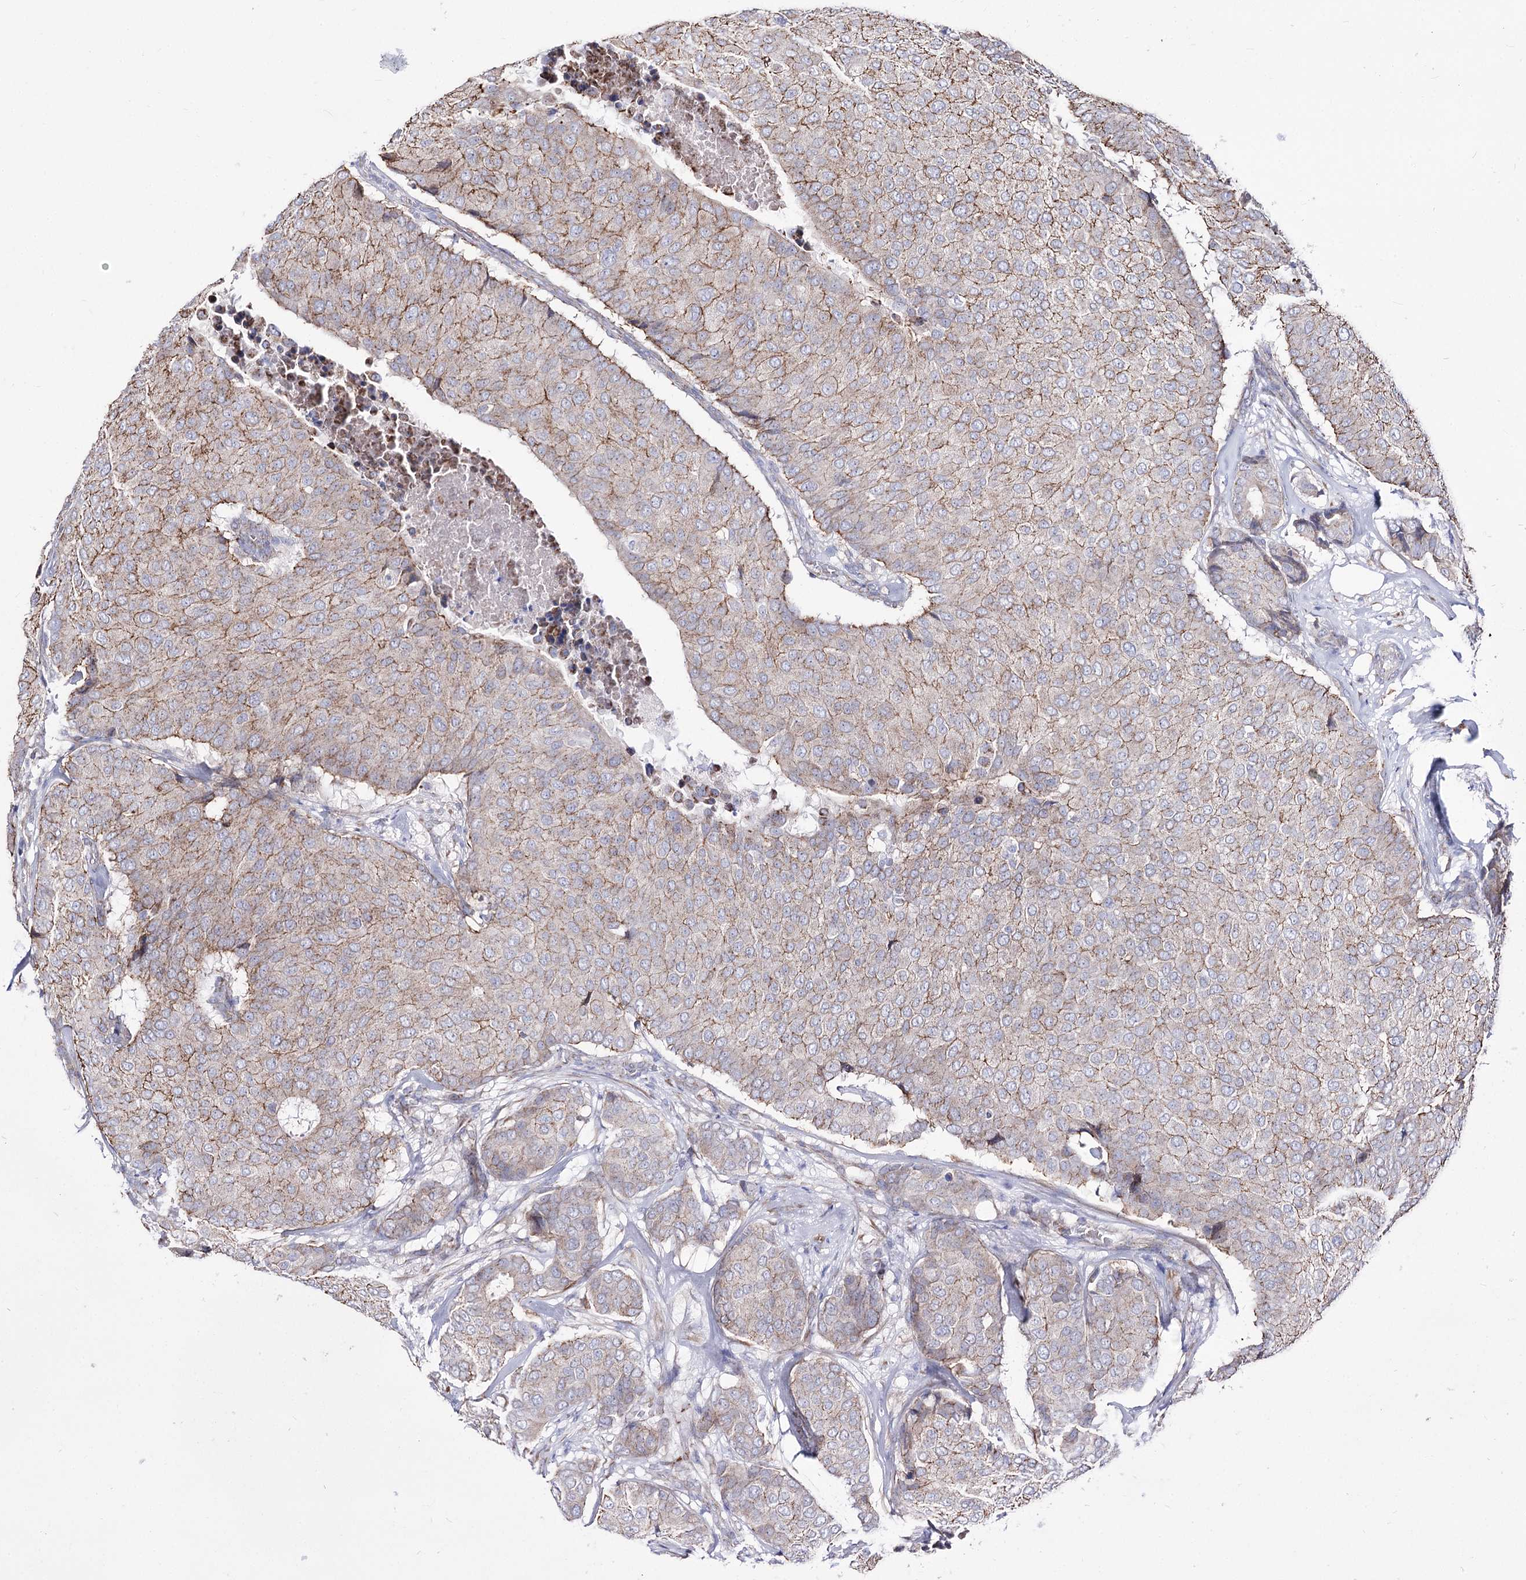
{"staining": {"intensity": "weak", "quantity": "25%-75%", "location": "cytoplasmic/membranous"}, "tissue": "breast cancer", "cell_type": "Tumor cells", "image_type": "cancer", "snomed": [{"axis": "morphology", "description": "Duct carcinoma"}, {"axis": "topography", "description": "Breast"}], "caption": "About 25%-75% of tumor cells in breast cancer (intraductal carcinoma) demonstrate weak cytoplasmic/membranous protein positivity as visualized by brown immunohistochemical staining.", "gene": "OSBPL5", "patient": {"sex": "female", "age": 75}}